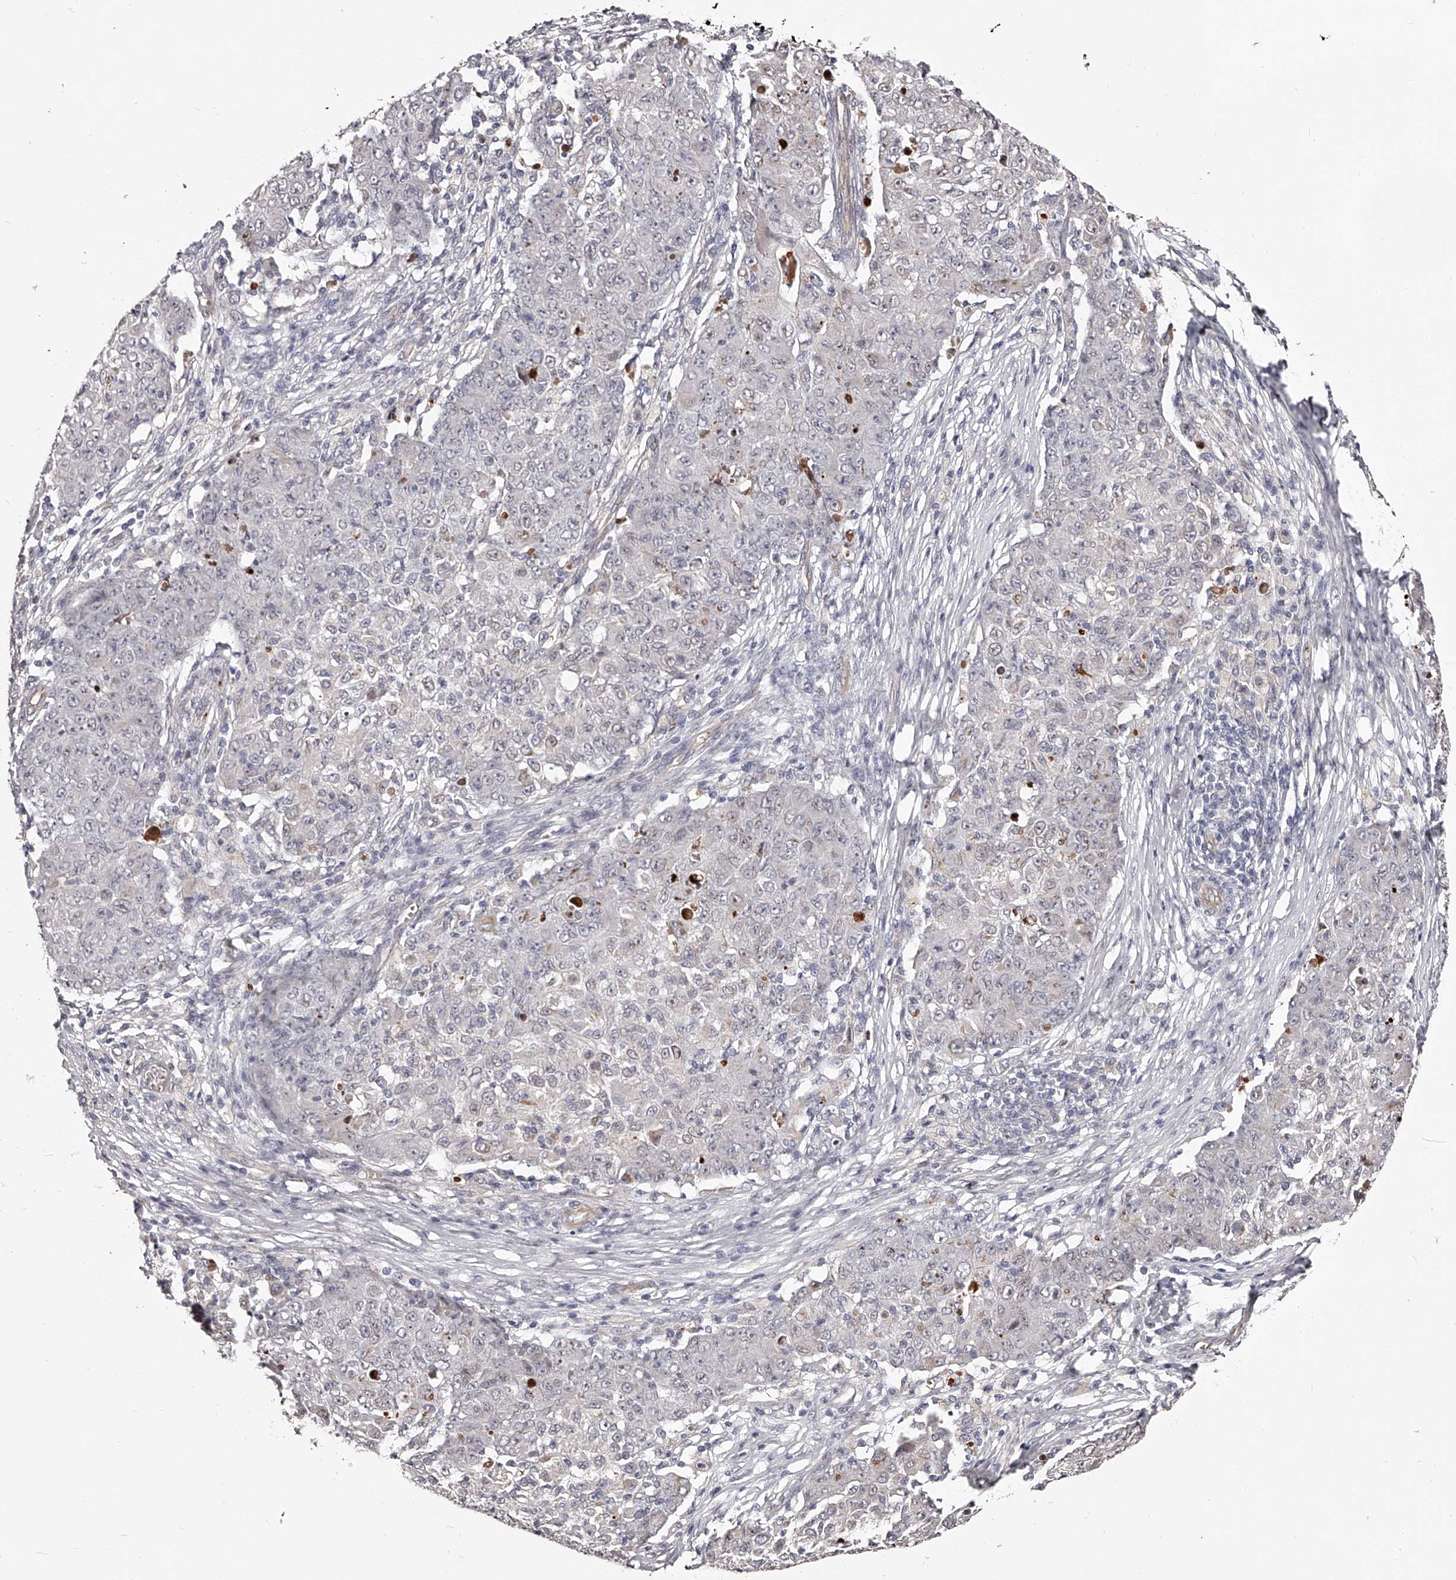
{"staining": {"intensity": "negative", "quantity": "none", "location": "none"}, "tissue": "ovarian cancer", "cell_type": "Tumor cells", "image_type": "cancer", "snomed": [{"axis": "morphology", "description": "Carcinoma, endometroid"}, {"axis": "topography", "description": "Ovary"}], "caption": "Endometroid carcinoma (ovarian) stained for a protein using immunohistochemistry (IHC) reveals no positivity tumor cells.", "gene": "URGCP", "patient": {"sex": "female", "age": 42}}